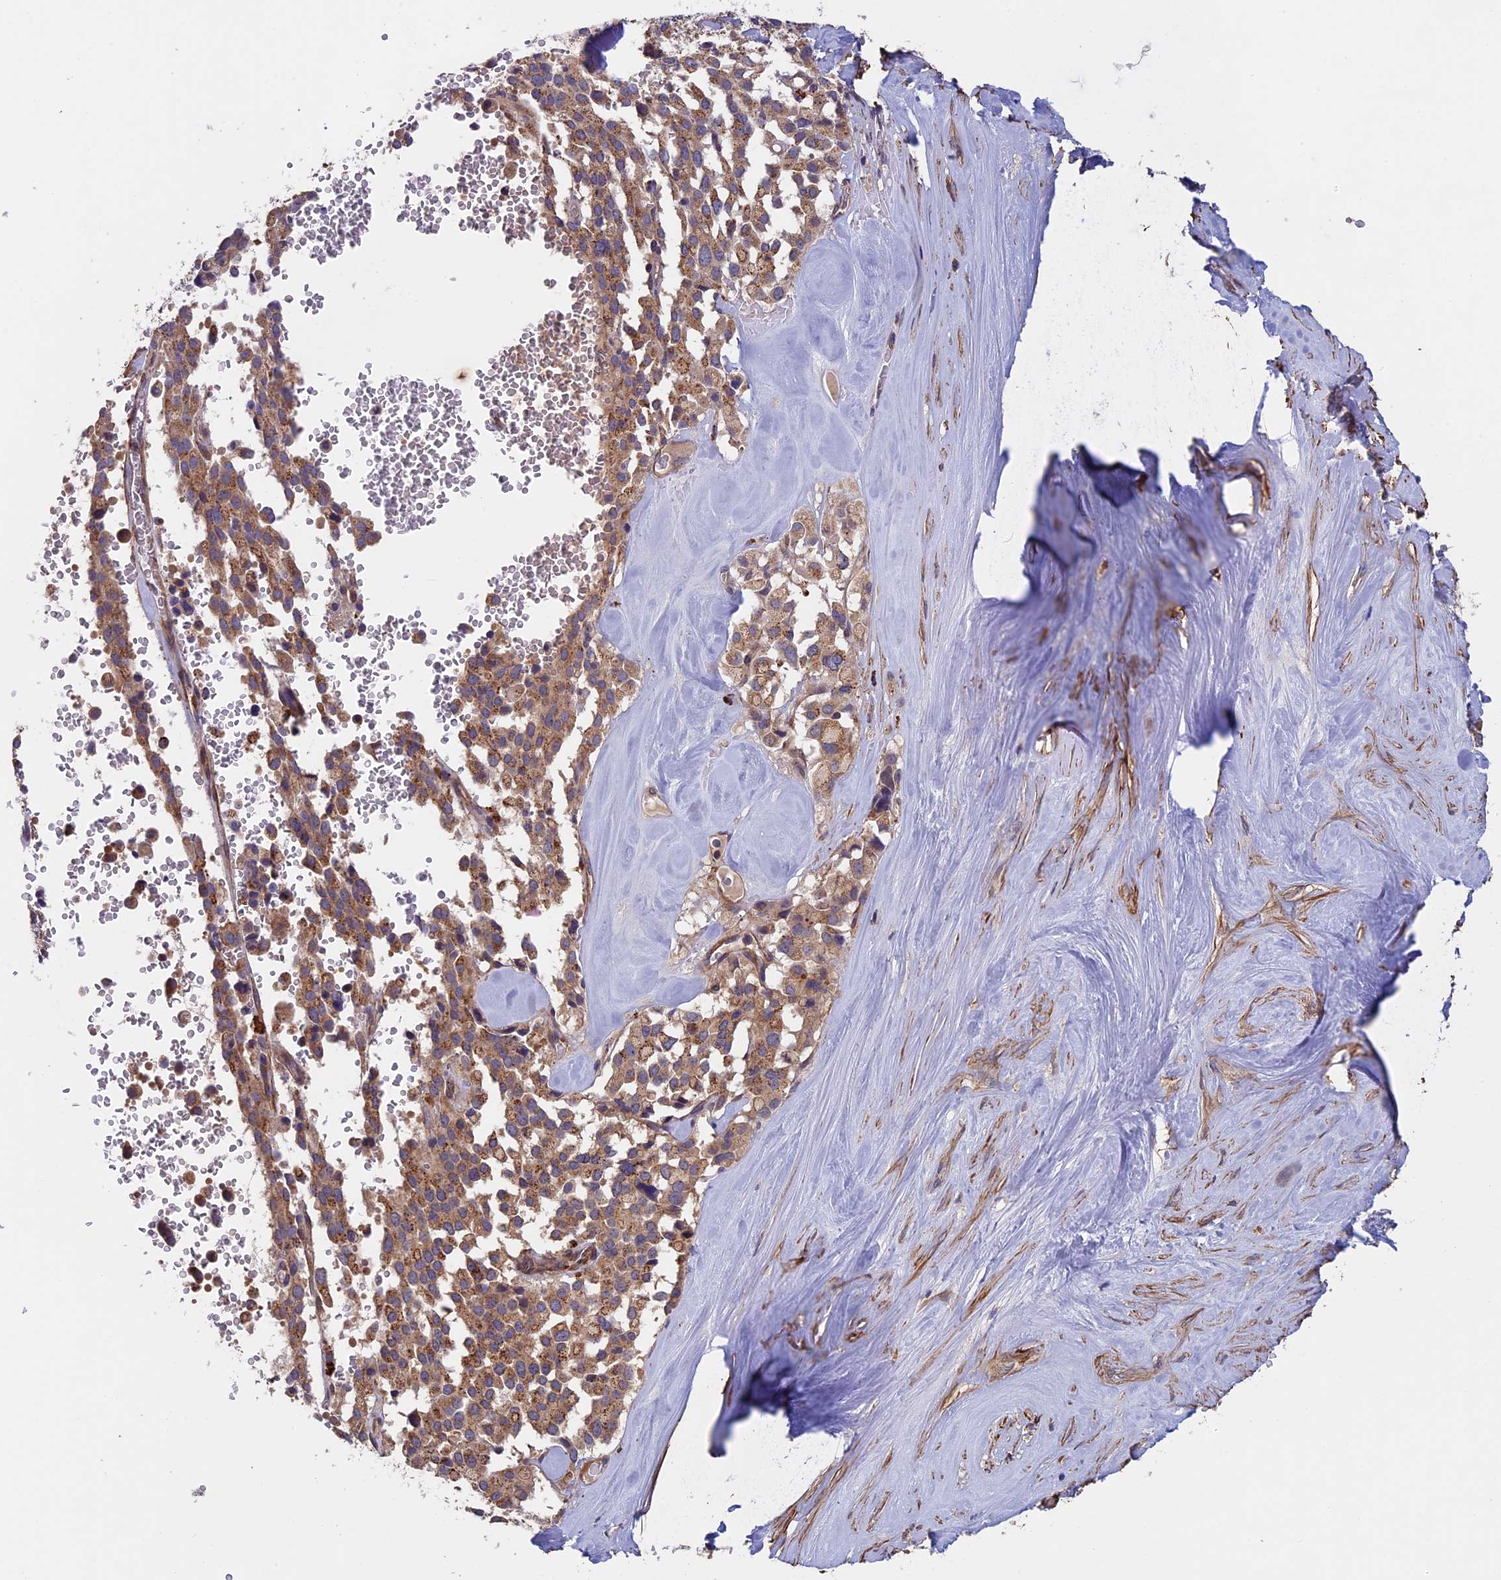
{"staining": {"intensity": "moderate", "quantity": ">75%", "location": "cytoplasmic/membranous"}, "tissue": "pancreatic cancer", "cell_type": "Tumor cells", "image_type": "cancer", "snomed": [{"axis": "morphology", "description": "Adenocarcinoma, NOS"}, {"axis": "topography", "description": "Pancreas"}], "caption": "Protein staining of adenocarcinoma (pancreatic) tissue demonstrates moderate cytoplasmic/membranous expression in about >75% of tumor cells.", "gene": "SLC9A5", "patient": {"sex": "male", "age": 65}}